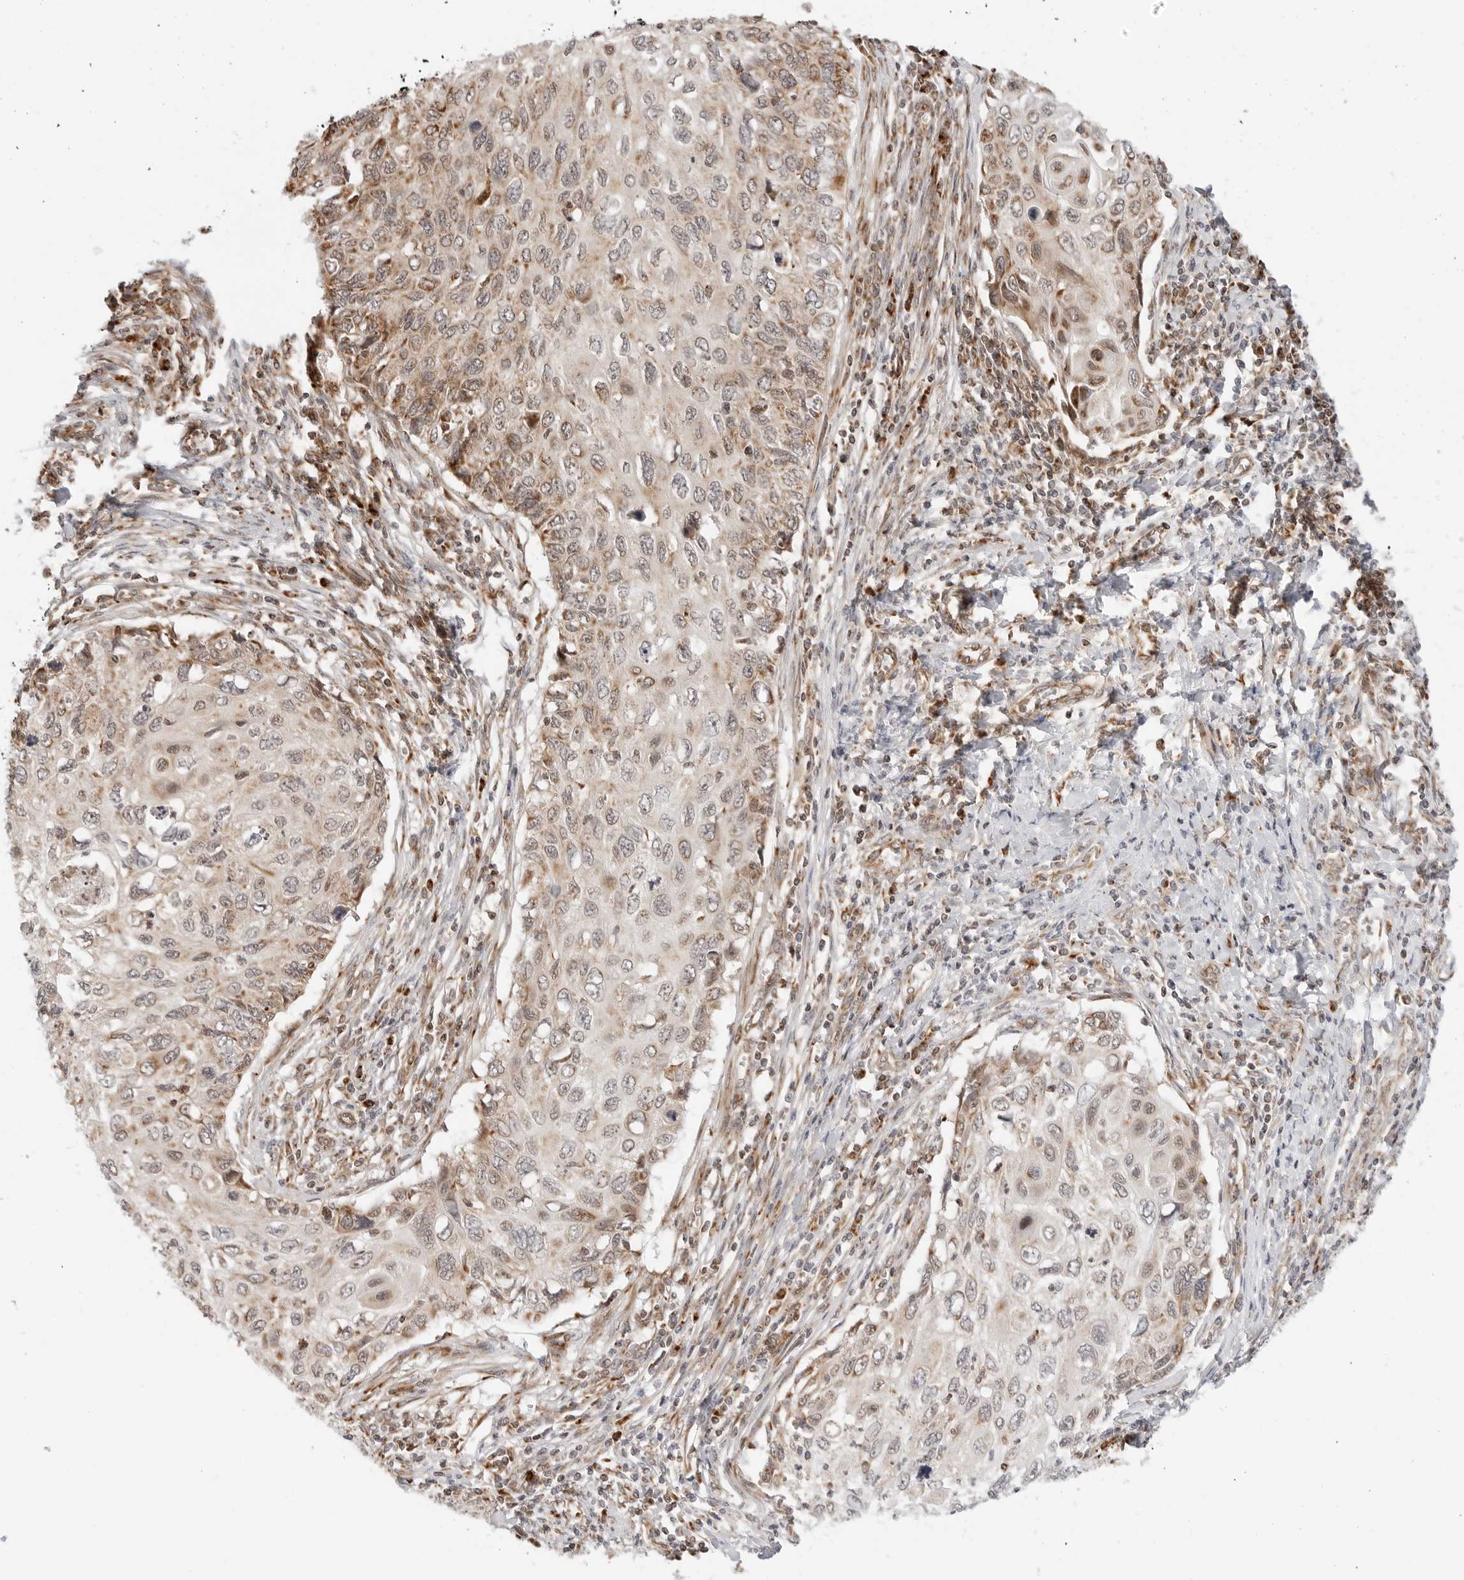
{"staining": {"intensity": "moderate", "quantity": "25%-75%", "location": "cytoplasmic/membranous"}, "tissue": "cervical cancer", "cell_type": "Tumor cells", "image_type": "cancer", "snomed": [{"axis": "morphology", "description": "Squamous cell carcinoma, NOS"}, {"axis": "topography", "description": "Cervix"}], "caption": "This is an image of immunohistochemistry staining of squamous cell carcinoma (cervical), which shows moderate staining in the cytoplasmic/membranous of tumor cells.", "gene": "POLR3GL", "patient": {"sex": "female", "age": 70}}